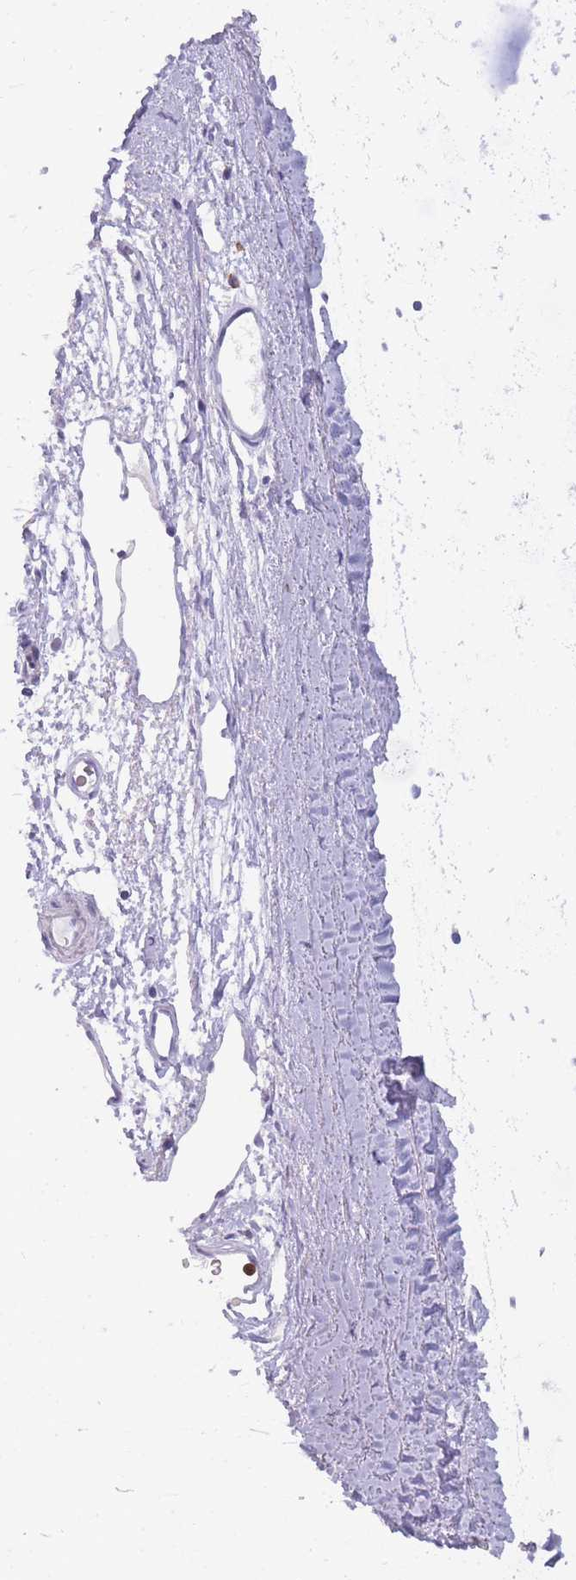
{"staining": {"intensity": "negative", "quantity": "none", "location": "none"}, "tissue": "adipose tissue", "cell_type": "Adipocytes", "image_type": "normal", "snomed": [{"axis": "morphology", "description": "Normal tissue, NOS"}, {"axis": "topography", "description": "Cartilage tissue"}, {"axis": "topography", "description": "Bronchus"}], "caption": "Immunohistochemistry micrograph of unremarkable human adipose tissue stained for a protein (brown), which shows no staining in adipocytes.", "gene": "CR1L", "patient": {"sex": "female", "age": 72}}